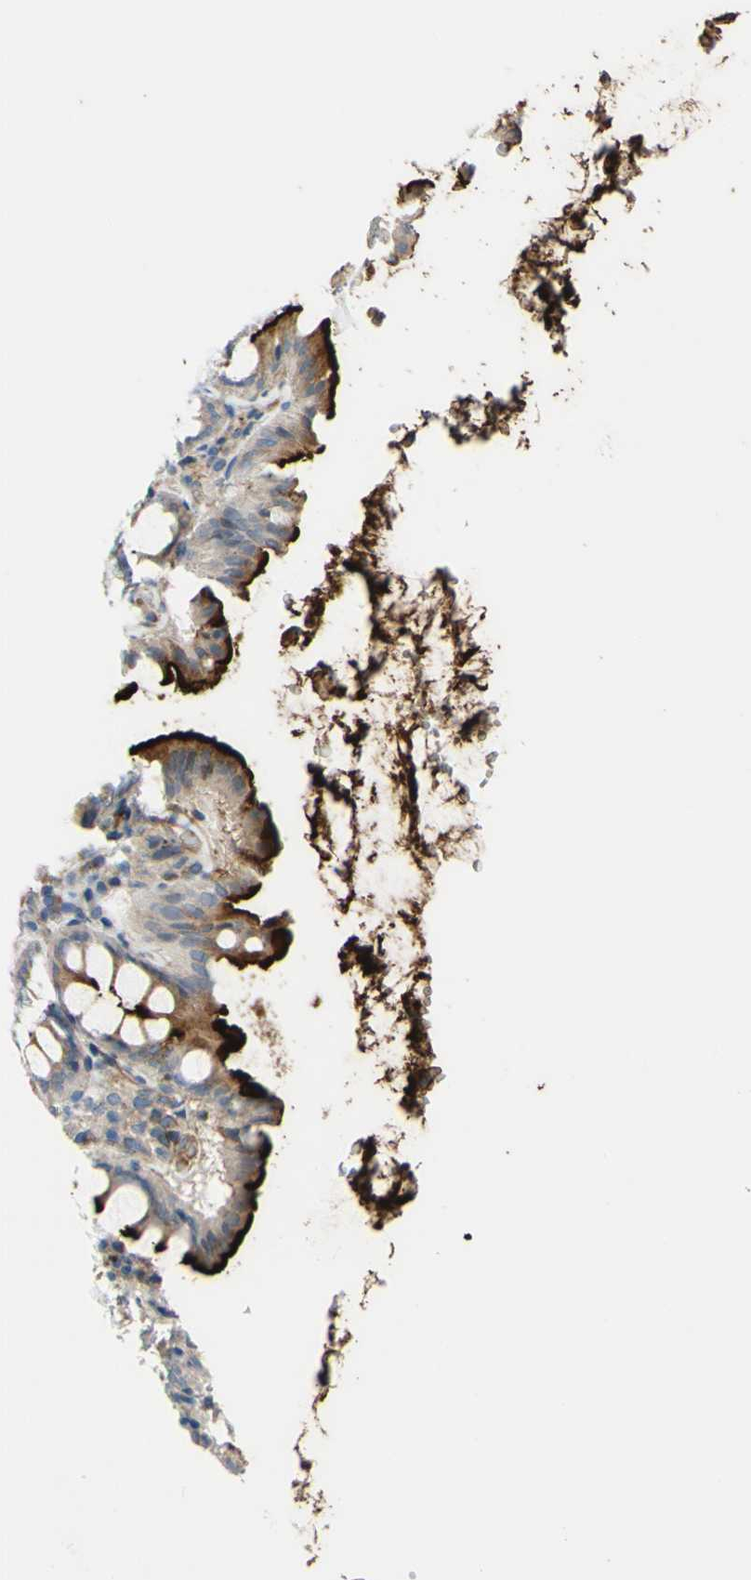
{"staining": {"intensity": "moderate", "quantity": ">75%", "location": "cytoplasmic/membranous"}, "tissue": "colon", "cell_type": "Endothelial cells", "image_type": "normal", "snomed": [{"axis": "morphology", "description": "Normal tissue, NOS"}, {"axis": "topography", "description": "Colon"}], "caption": "Colon stained with DAB immunohistochemistry (IHC) displays medium levels of moderate cytoplasmic/membranous positivity in approximately >75% of endothelial cells. The protein is stained brown, and the nuclei are stained in blue (DAB IHC with brightfield microscopy, high magnification).", "gene": "ARHGAP1", "patient": {"sex": "female", "age": 61}}